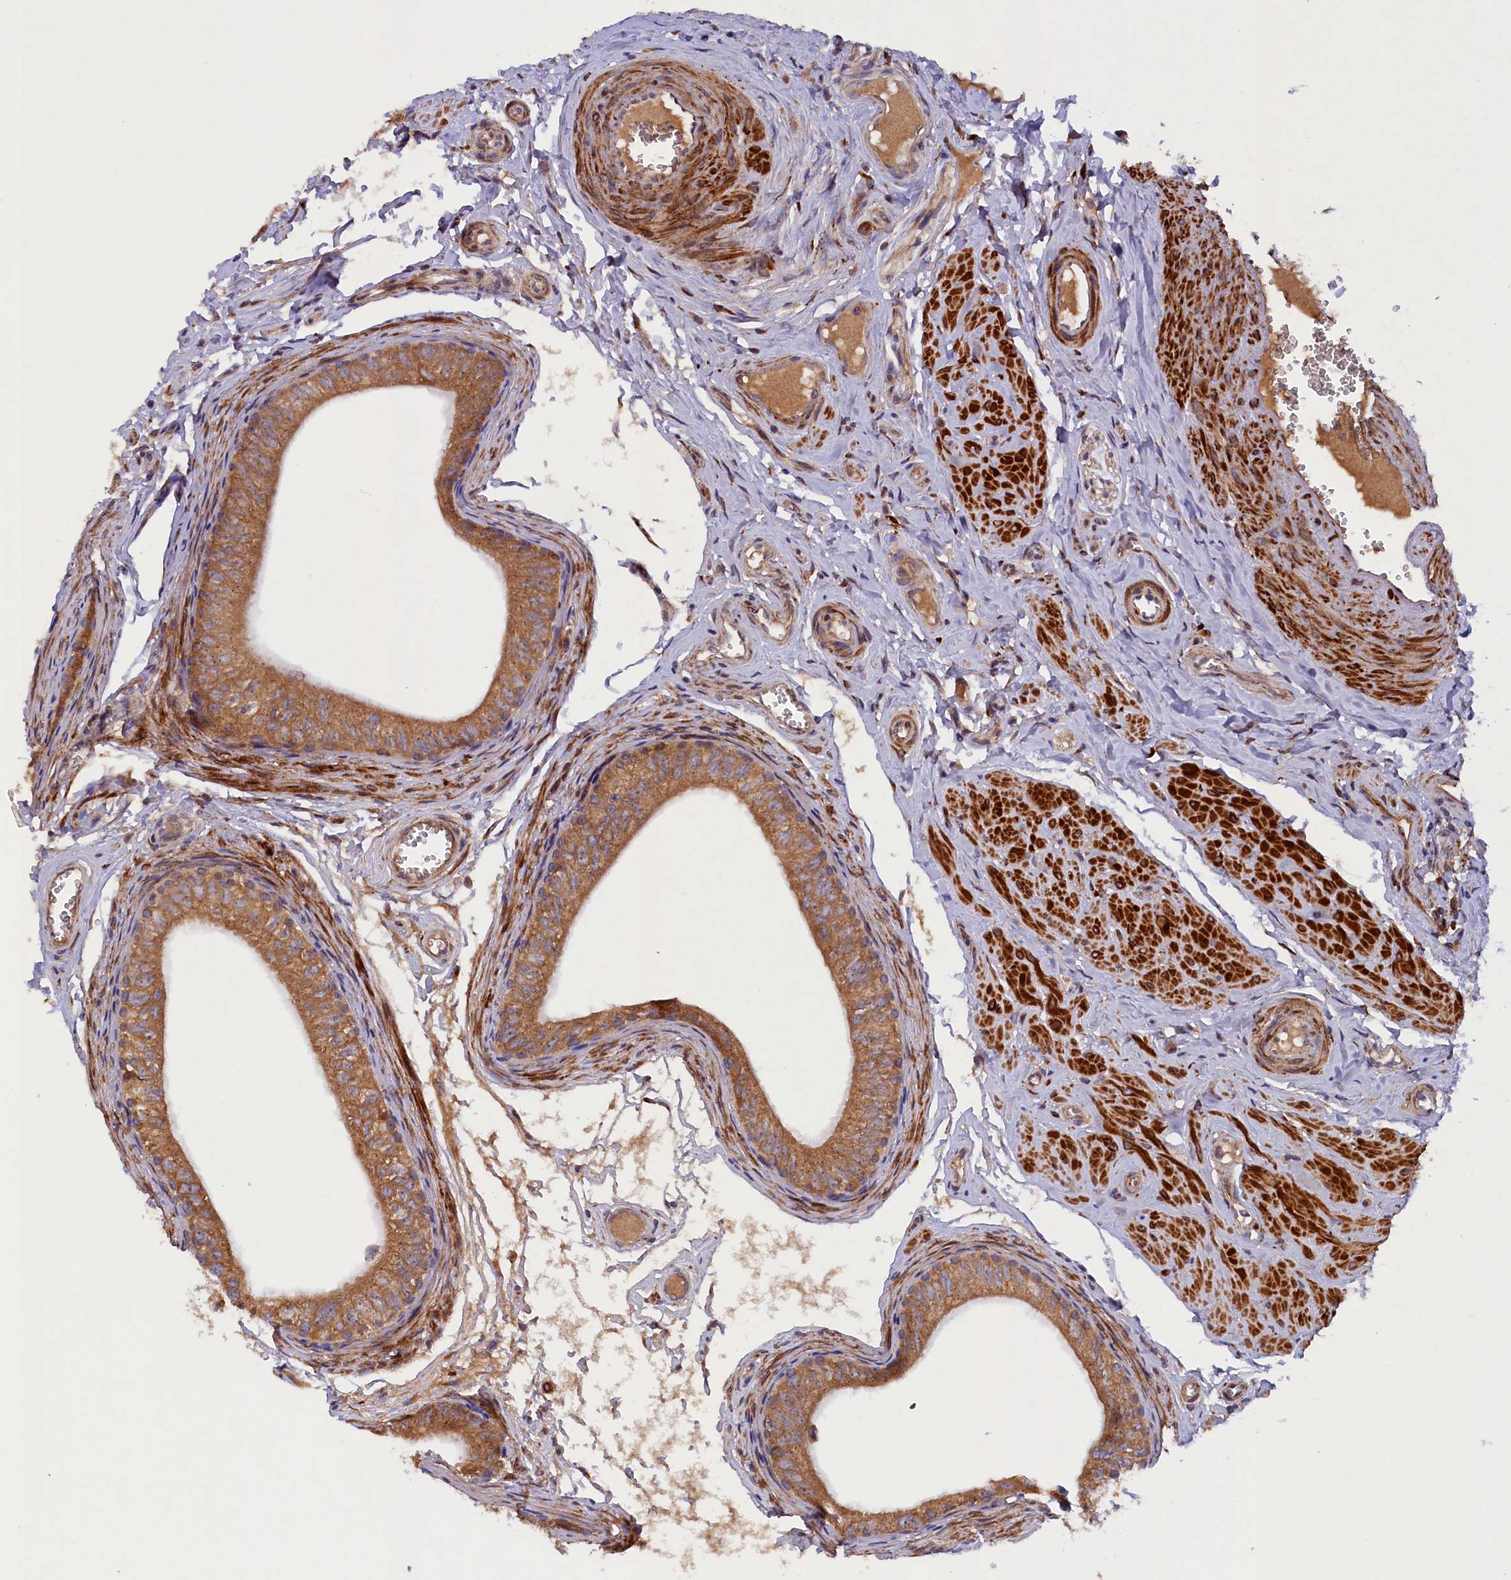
{"staining": {"intensity": "moderate", "quantity": ">75%", "location": "cytoplasmic/membranous"}, "tissue": "epididymis", "cell_type": "Glandular cells", "image_type": "normal", "snomed": [{"axis": "morphology", "description": "Normal tissue, NOS"}, {"axis": "topography", "description": "Epididymis"}], "caption": "The histopathology image demonstrates immunohistochemical staining of benign epididymis. There is moderate cytoplasmic/membranous positivity is appreciated in approximately >75% of glandular cells. (Stains: DAB (3,3'-diaminobenzidine) in brown, nuclei in blue, Microscopy: brightfield microscopy at high magnification).", "gene": "ARRDC4", "patient": {"sex": "male", "age": 42}}